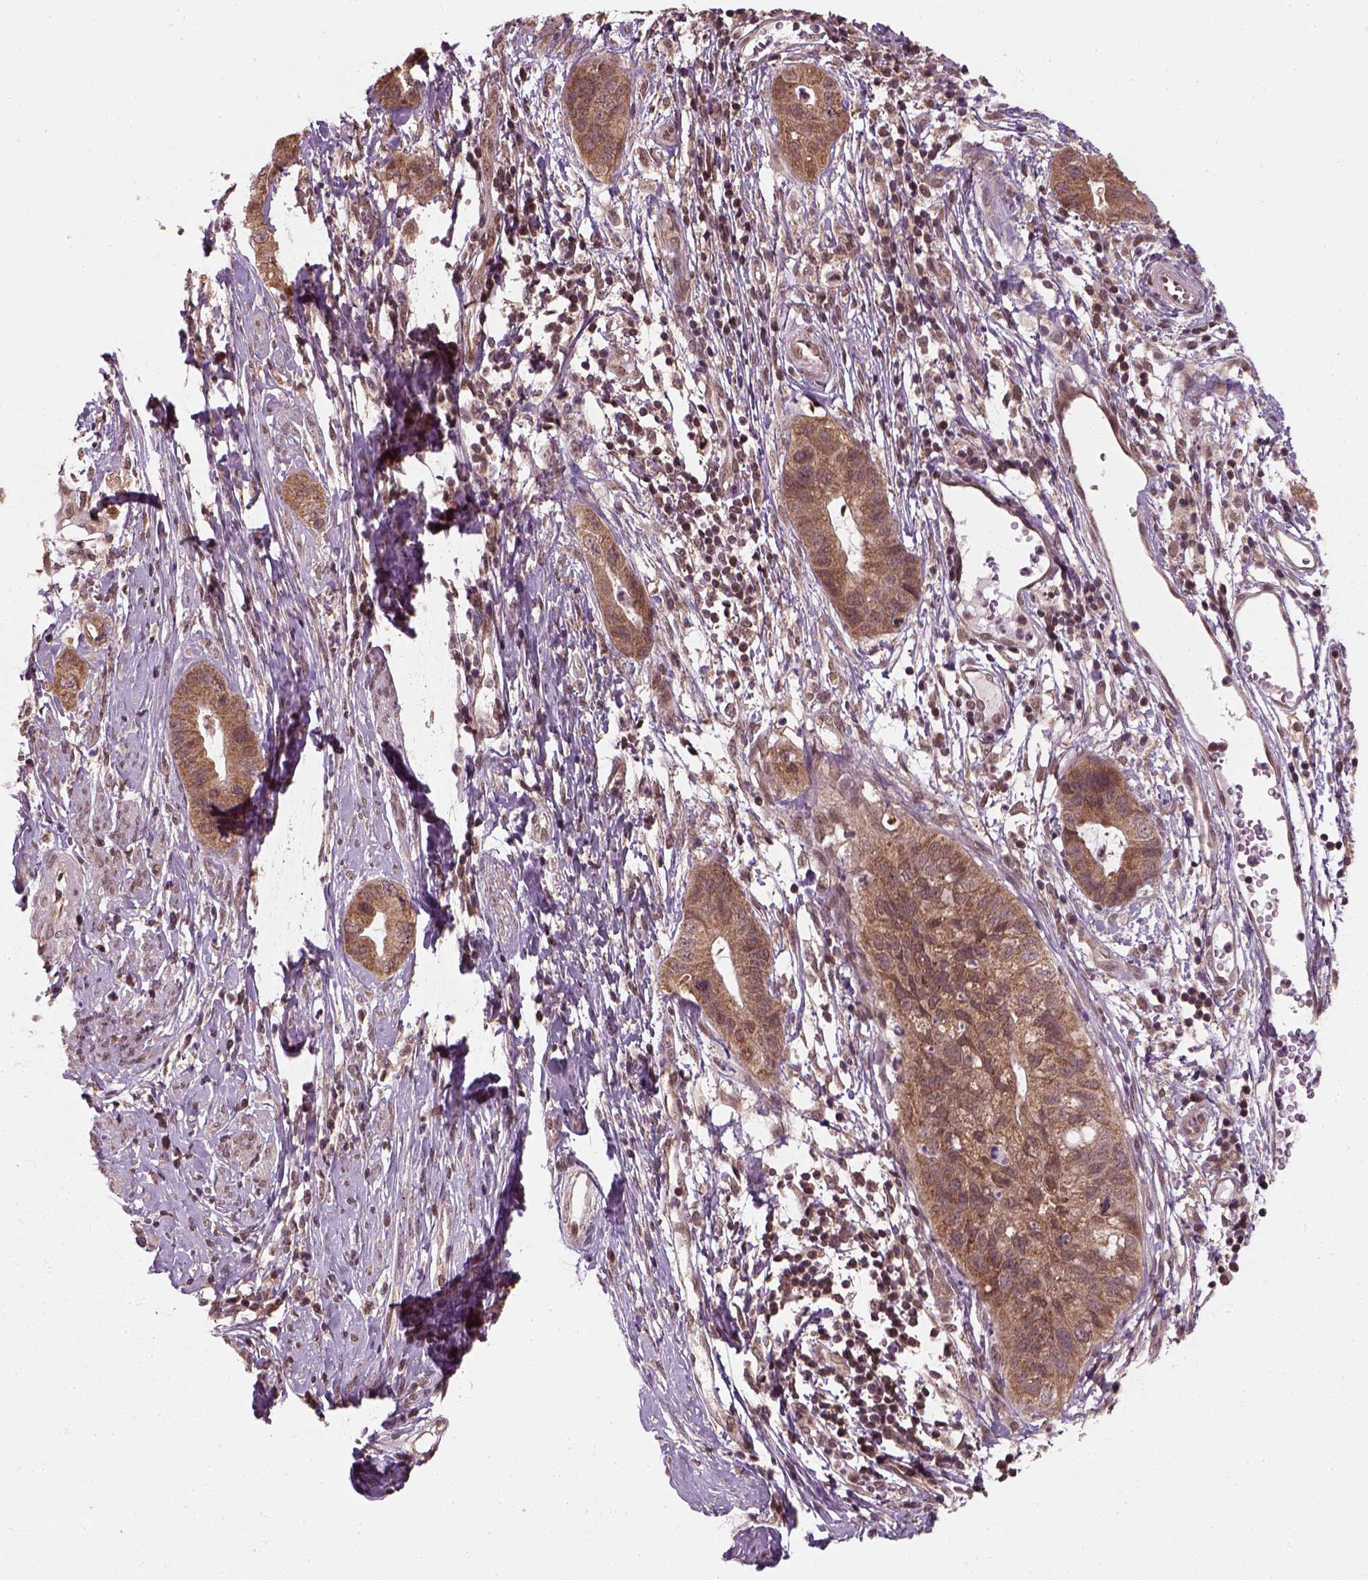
{"staining": {"intensity": "strong", "quantity": ">75%", "location": "cytoplasmic/membranous"}, "tissue": "cervical cancer", "cell_type": "Tumor cells", "image_type": "cancer", "snomed": [{"axis": "morphology", "description": "Adenocarcinoma, NOS"}, {"axis": "topography", "description": "Cervix"}], "caption": "The immunohistochemical stain labels strong cytoplasmic/membranous positivity in tumor cells of cervical cancer (adenocarcinoma) tissue.", "gene": "NUDT9", "patient": {"sex": "female", "age": 44}}